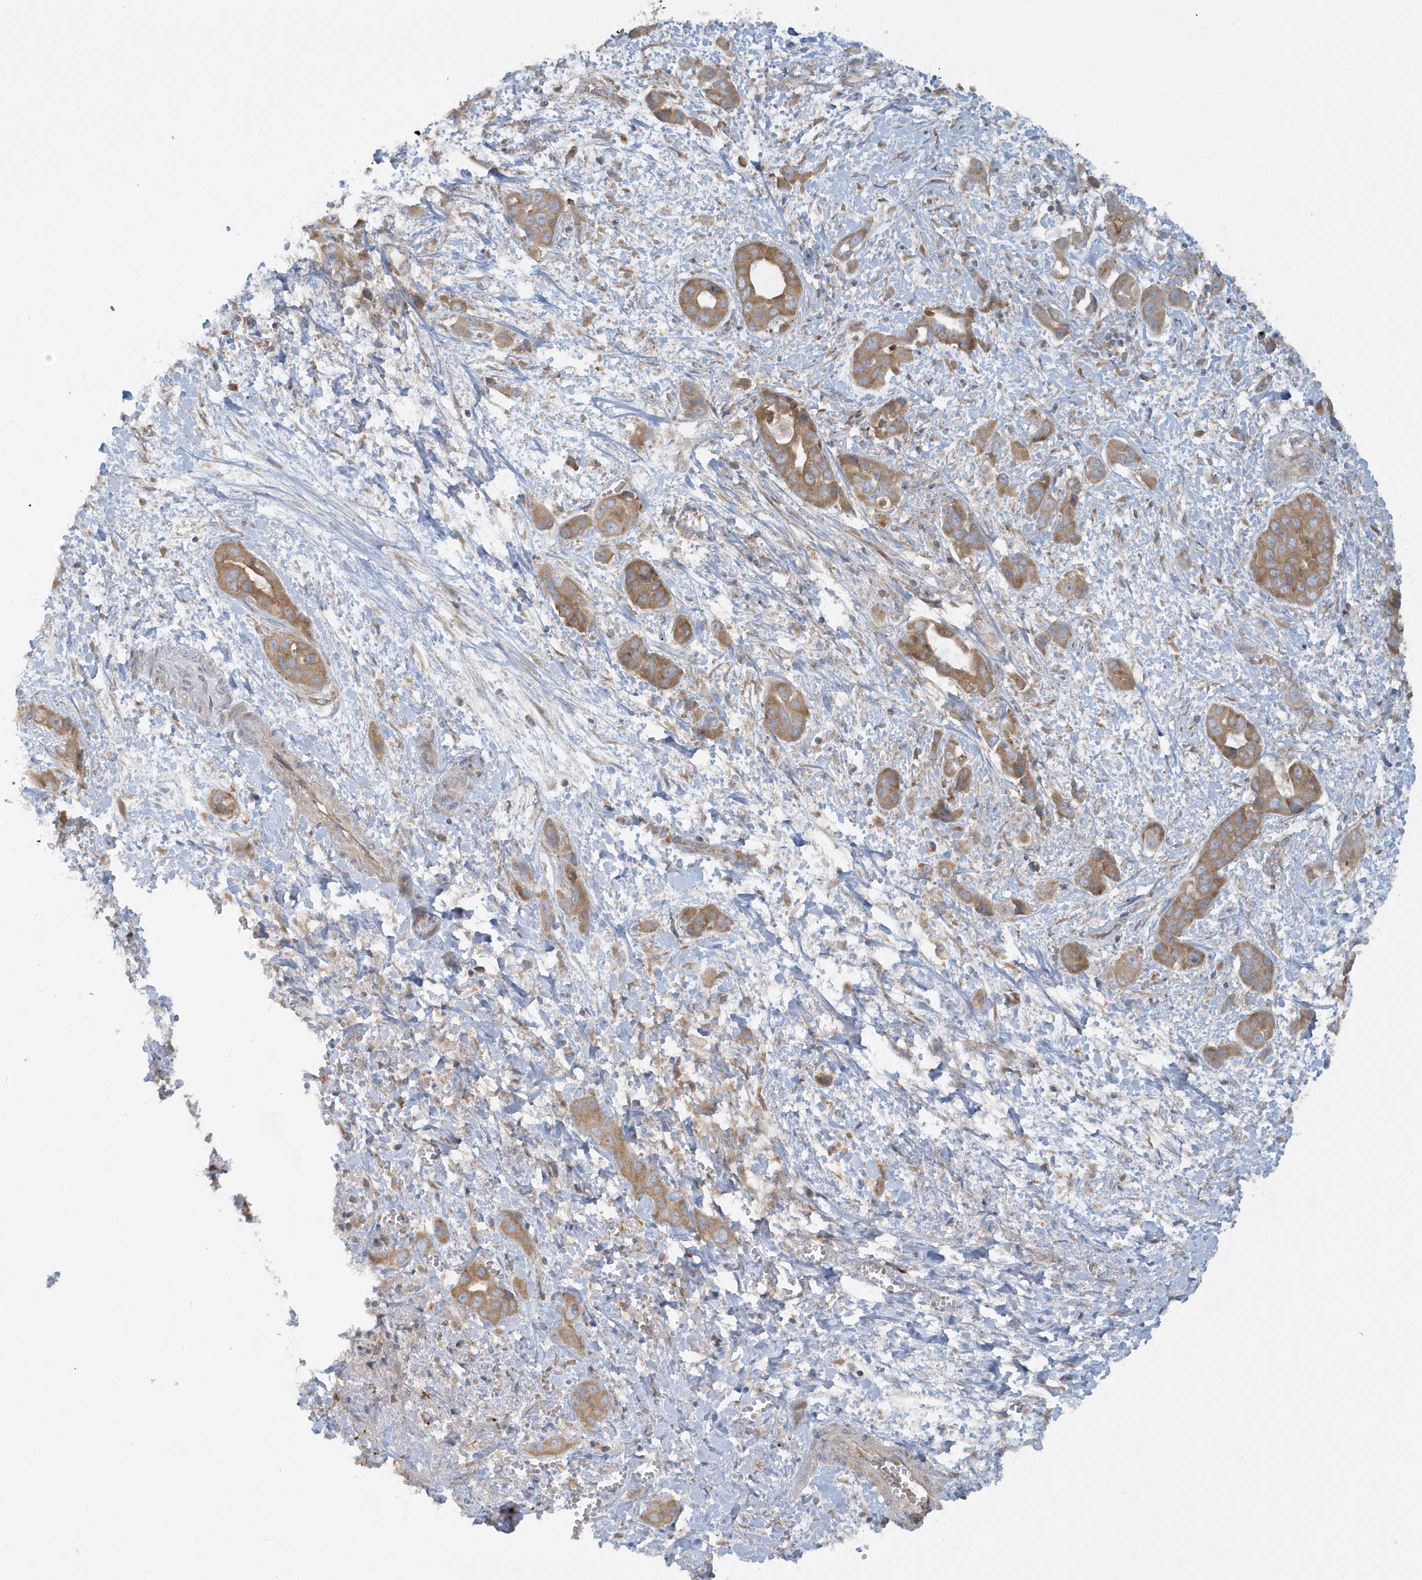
{"staining": {"intensity": "moderate", "quantity": ">75%", "location": "cytoplasmic/membranous"}, "tissue": "liver cancer", "cell_type": "Tumor cells", "image_type": "cancer", "snomed": [{"axis": "morphology", "description": "Cholangiocarcinoma"}, {"axis": "topography", "description": "Liver"}], "caption": "Liver cancer was stained to show a protein in brown. There is medium levels of moderate cytoplasmic/membranous expression in about >75% of tumor cells.", "gene": "CNOT10", "patient": {"sex": "female", "age": 52}}